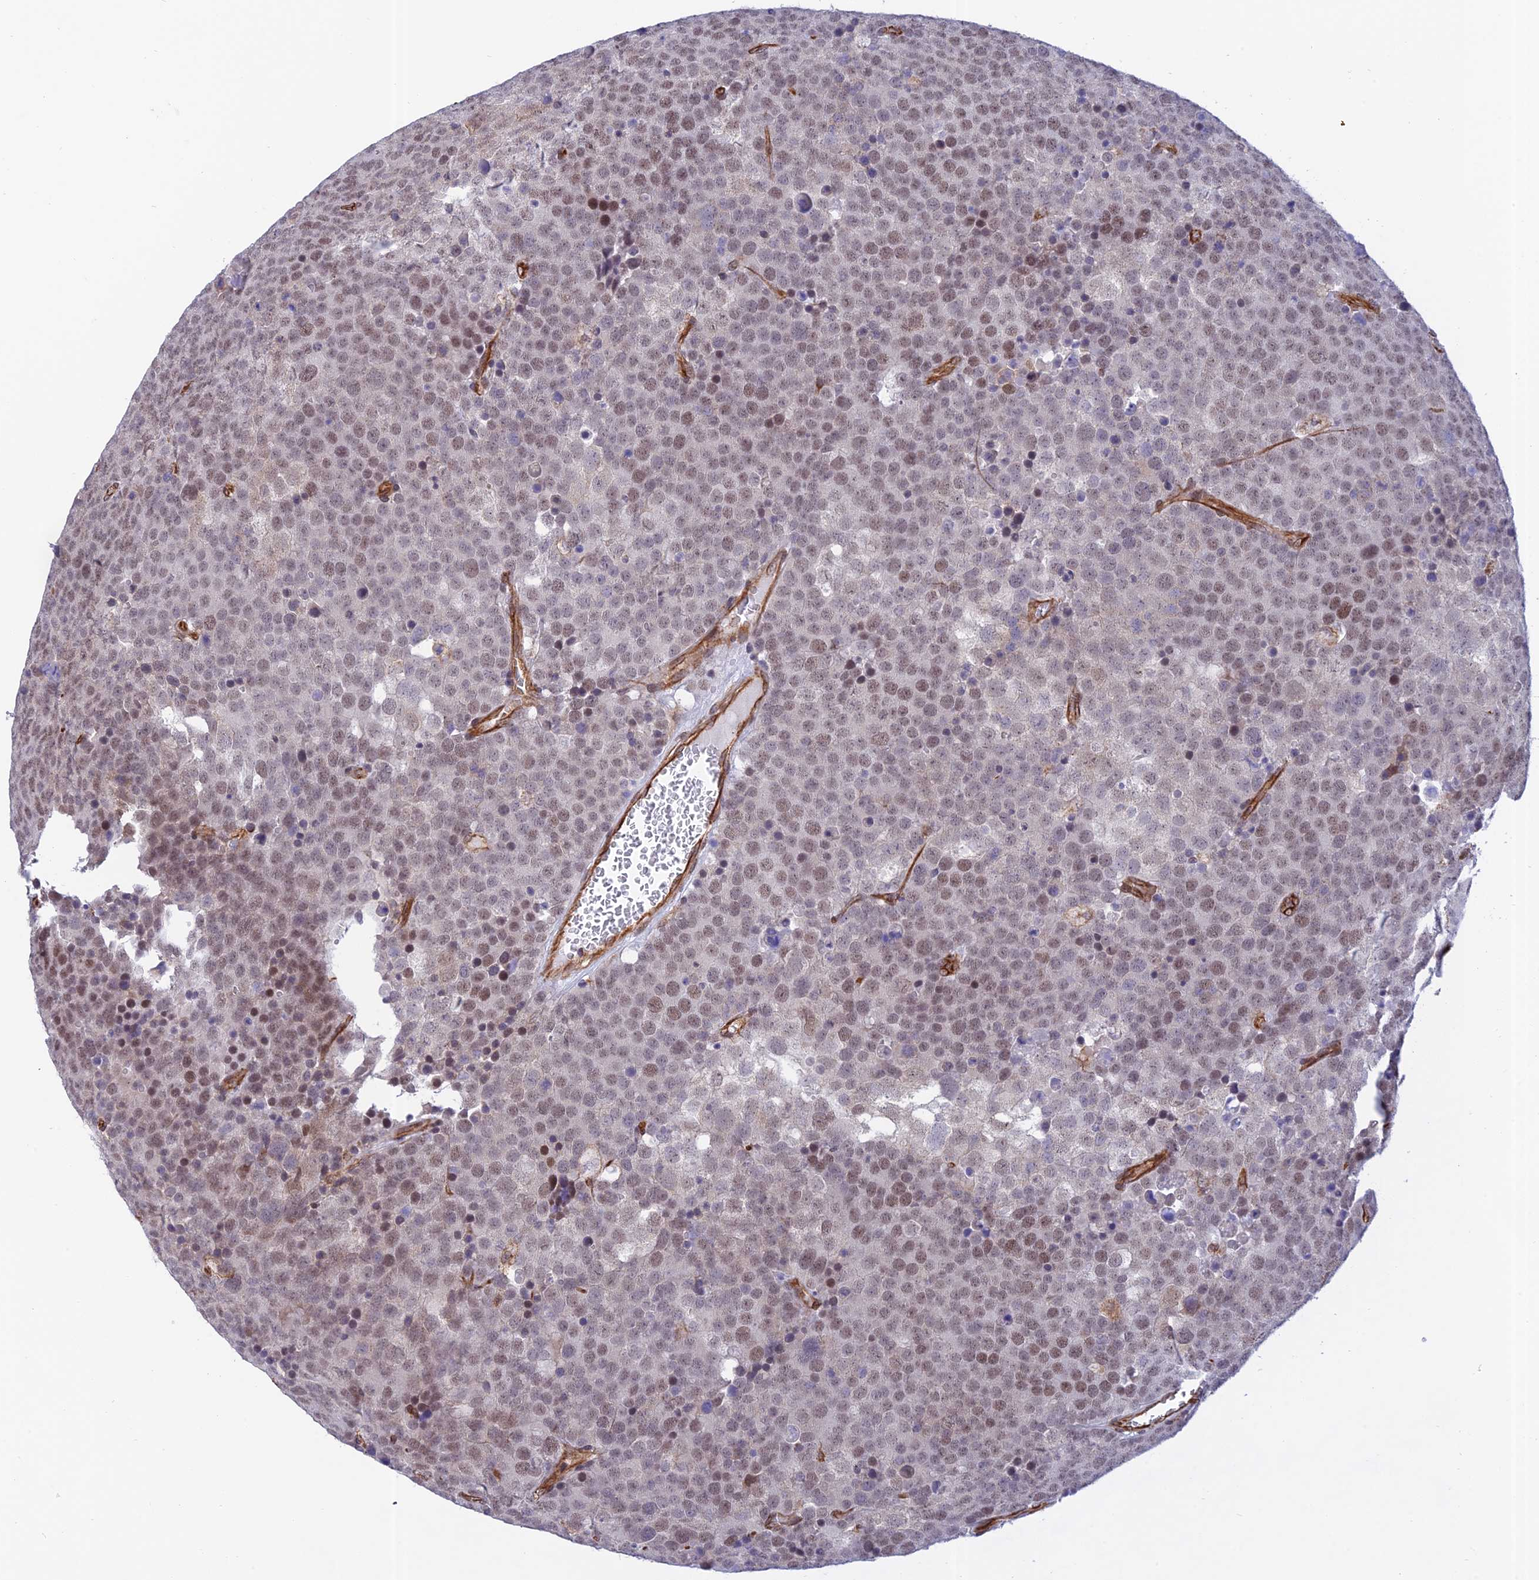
{"staining": {"intensity": "weak", "quantity": "25%-75%", "location": "nuclear"}, "tissue": "testis cancer", "cell_type": "Tumor cells", "image_type": "cancer", "snomed": [{"axis": "morphology", "description": "Seminoma, NOS"}, {"axis": "topography", "description": "Testis"}], "caption": "Human seminoma (testis) stained with a protein marker exhibits weak staining in tumor cells.", "gene": "PAGR1", "patient": {"sex": "male", "age": 71}}